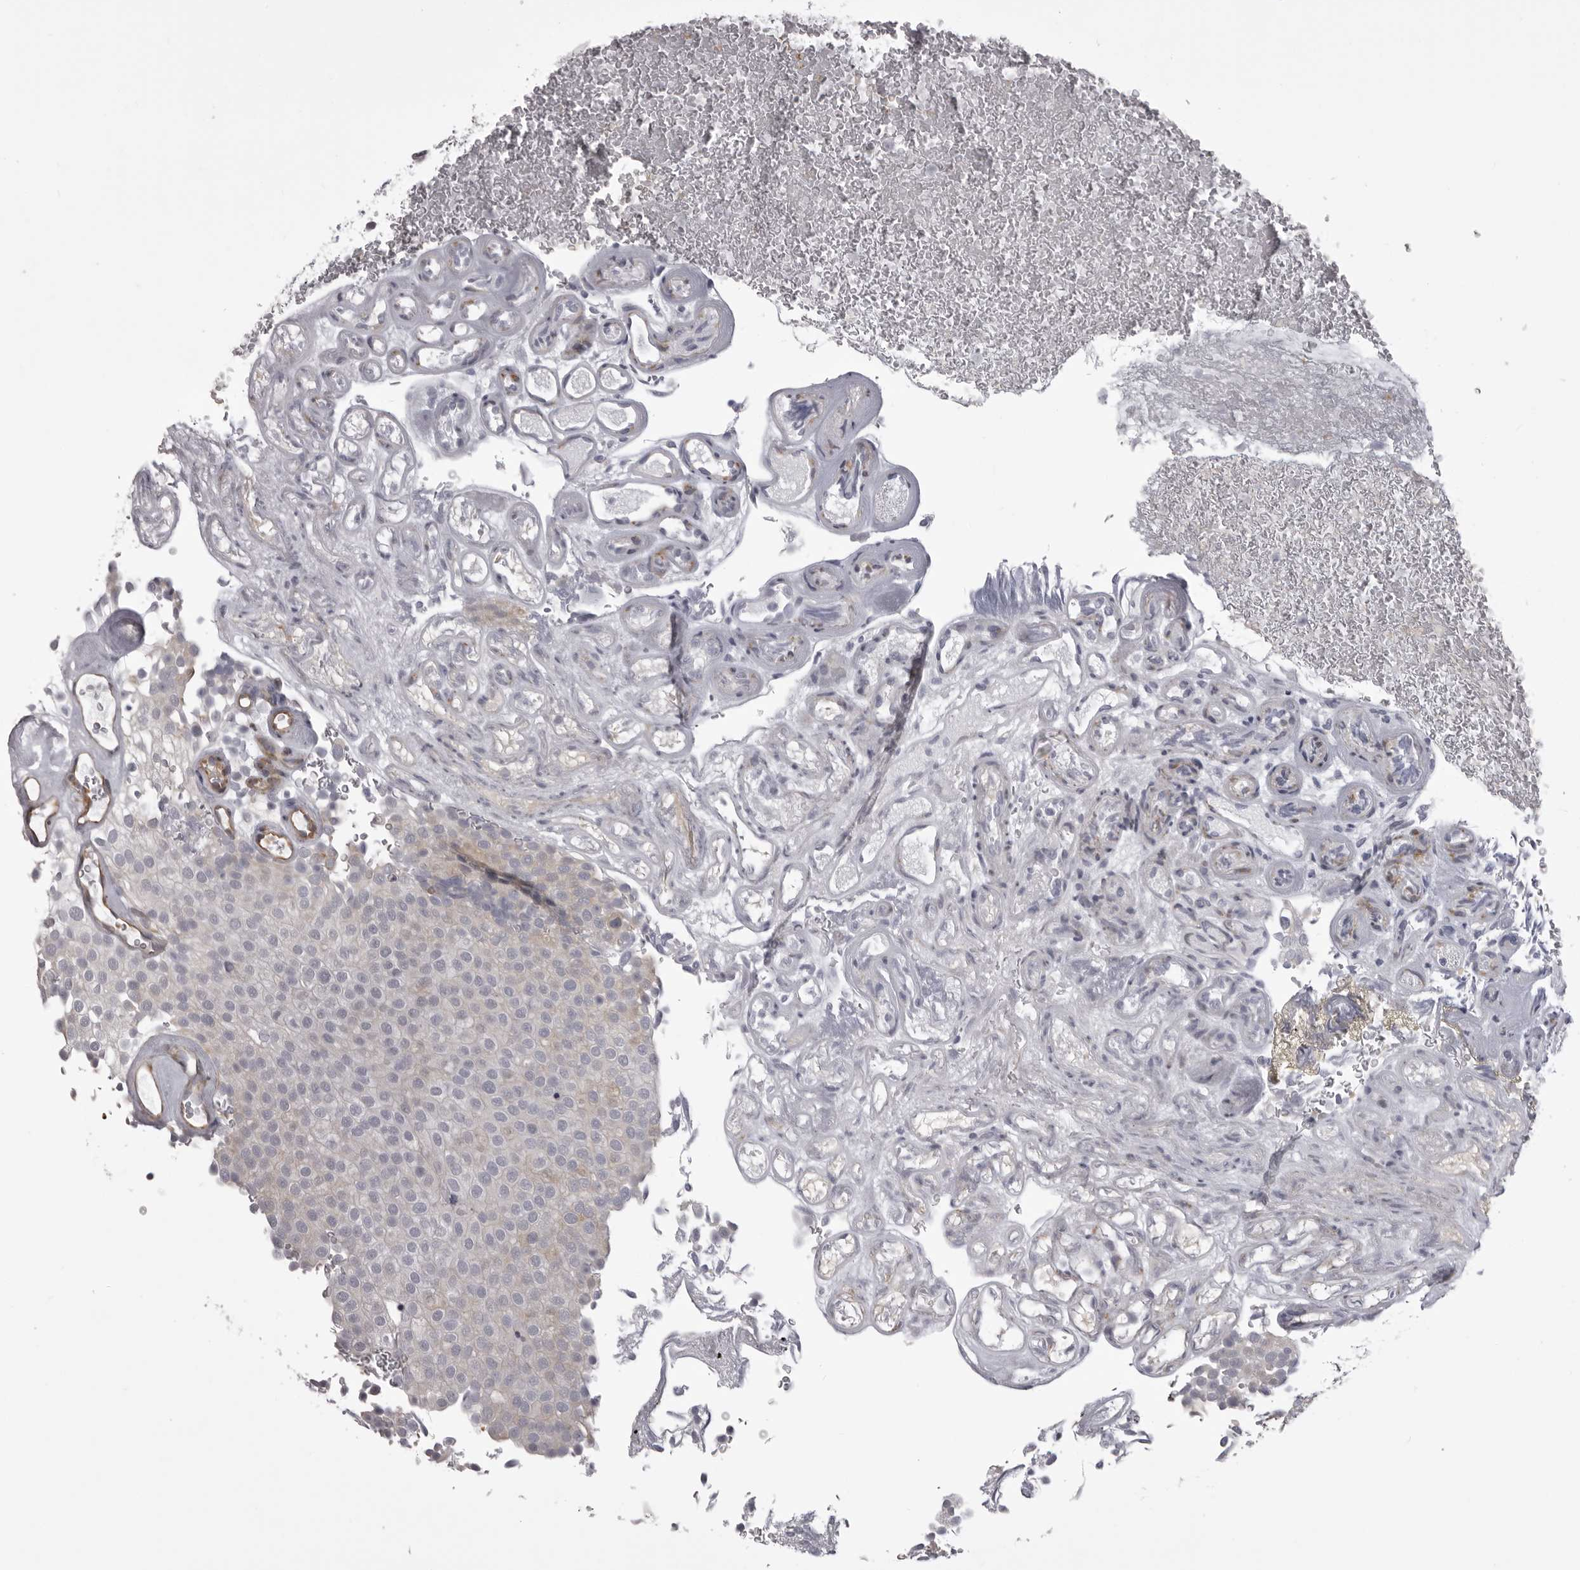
{"staining": {"intensity": "negative", "quantity": "none", "location": "none"}, "tissue": "urothelial cancer", "cell_type": "Tumor cells", "image_type": "cancer", "snomed": [{"axis": "morphology", "description": "Urothelial carcinoma, Low grade"}, {"axis": "topography", "description": "Urinary bladder"}], "caption": "There is no significant positivity in tumor cells of urothelial cancer.", "gene": "EPHA10", "patient": {"sex": "male", "age": 78}}